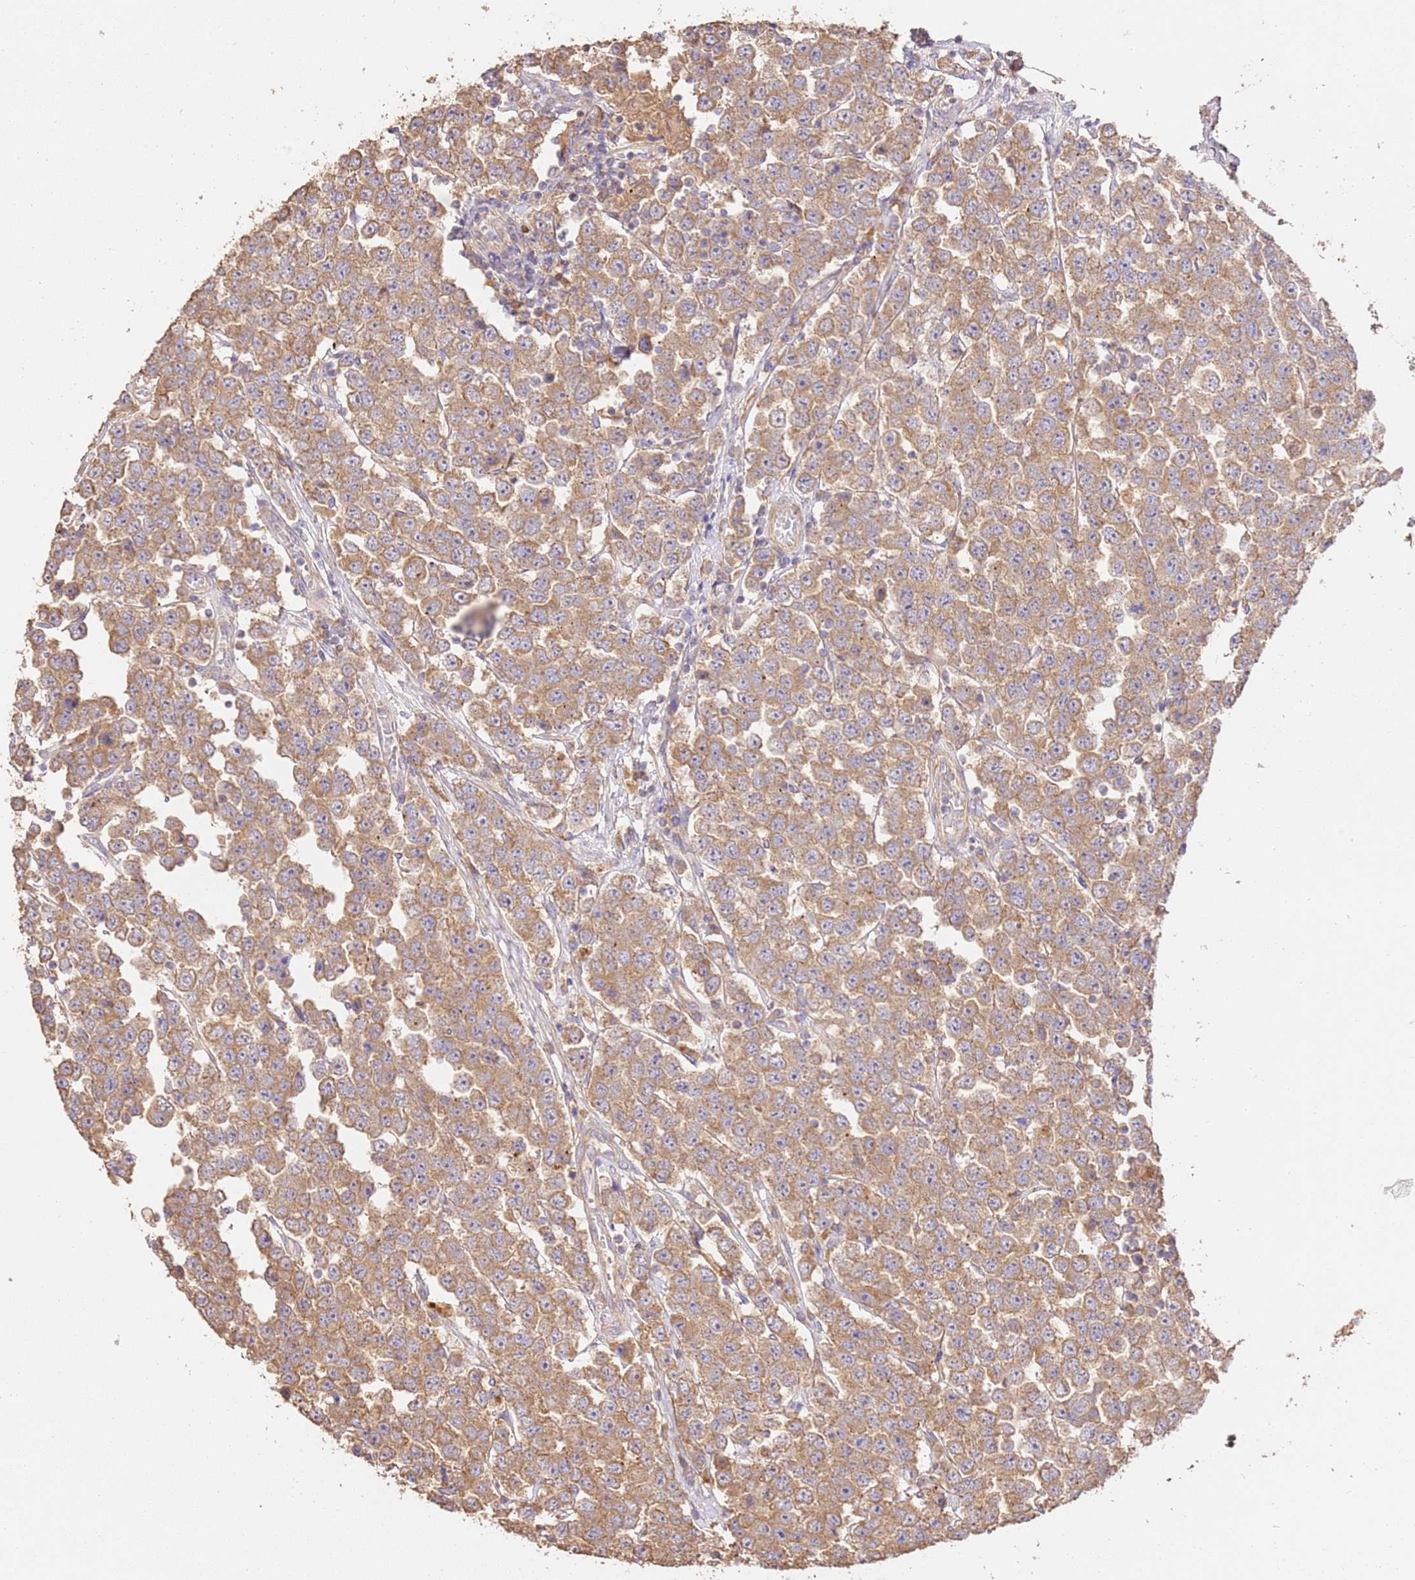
{"staining": {"intensity": "moderate", "quantity": ">75%", "location": "cytoplasmic/membranous"}, "tissue": "testis cancer", "cell_type": "Tumor cells", "image_type": "cancer", "snomed": [{"axis": "morphology", "description": "Seminoma, NOS"}, {"axis": "topography", "description": "Testis"}], "caption": "The immunohistochemical stain labels moderate cytoplasmic/membranous positivity in tumor cells of testis cancer (seminoma) tissue. Nuclei are stained in blue.", "gene": "CEP55", "patient": {"sex": "male", "age": 28}}